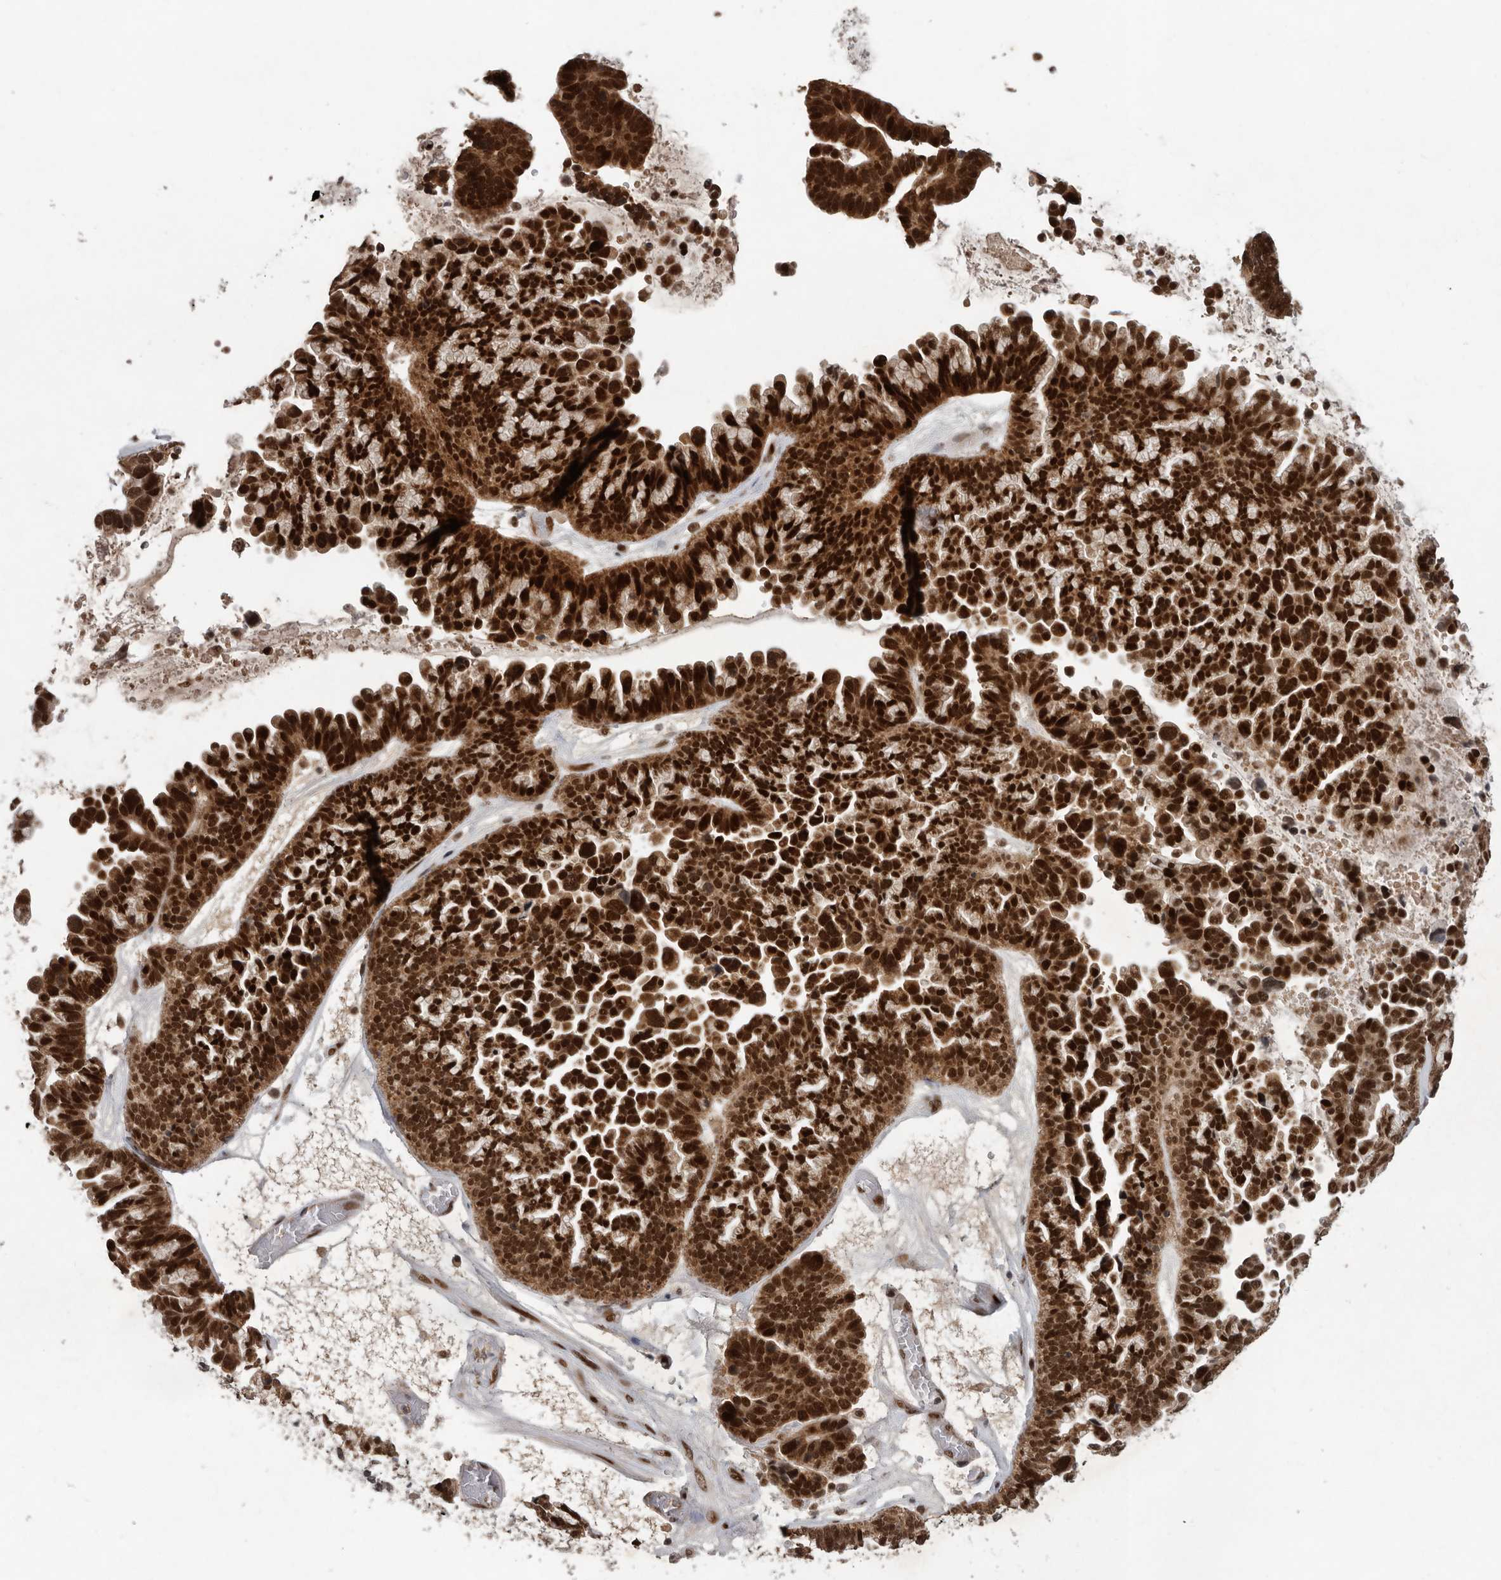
{"staining": {"intensity": "strong", "quantity": ">75%", "location": "cytoplasmic/membranous,nuclear"}, "tissue": "ovarian cancer", "cell_type": "Tumor cells", "image_type": "cancer", "snomed": [{"axis": "morphology", "description": "Cystadenocarcinoma, serous, NOS"}, {"axis": "topography", "description": "Ovary"}], "caption": "Ovarian cancer (serous cystadenocarcinoma) stained for a protein displays strong cytoplasmic/membranous and nuclear positivity in tumor cells.", "gene": "CDC27", "patient": {"sex": "female", "age": 56}}